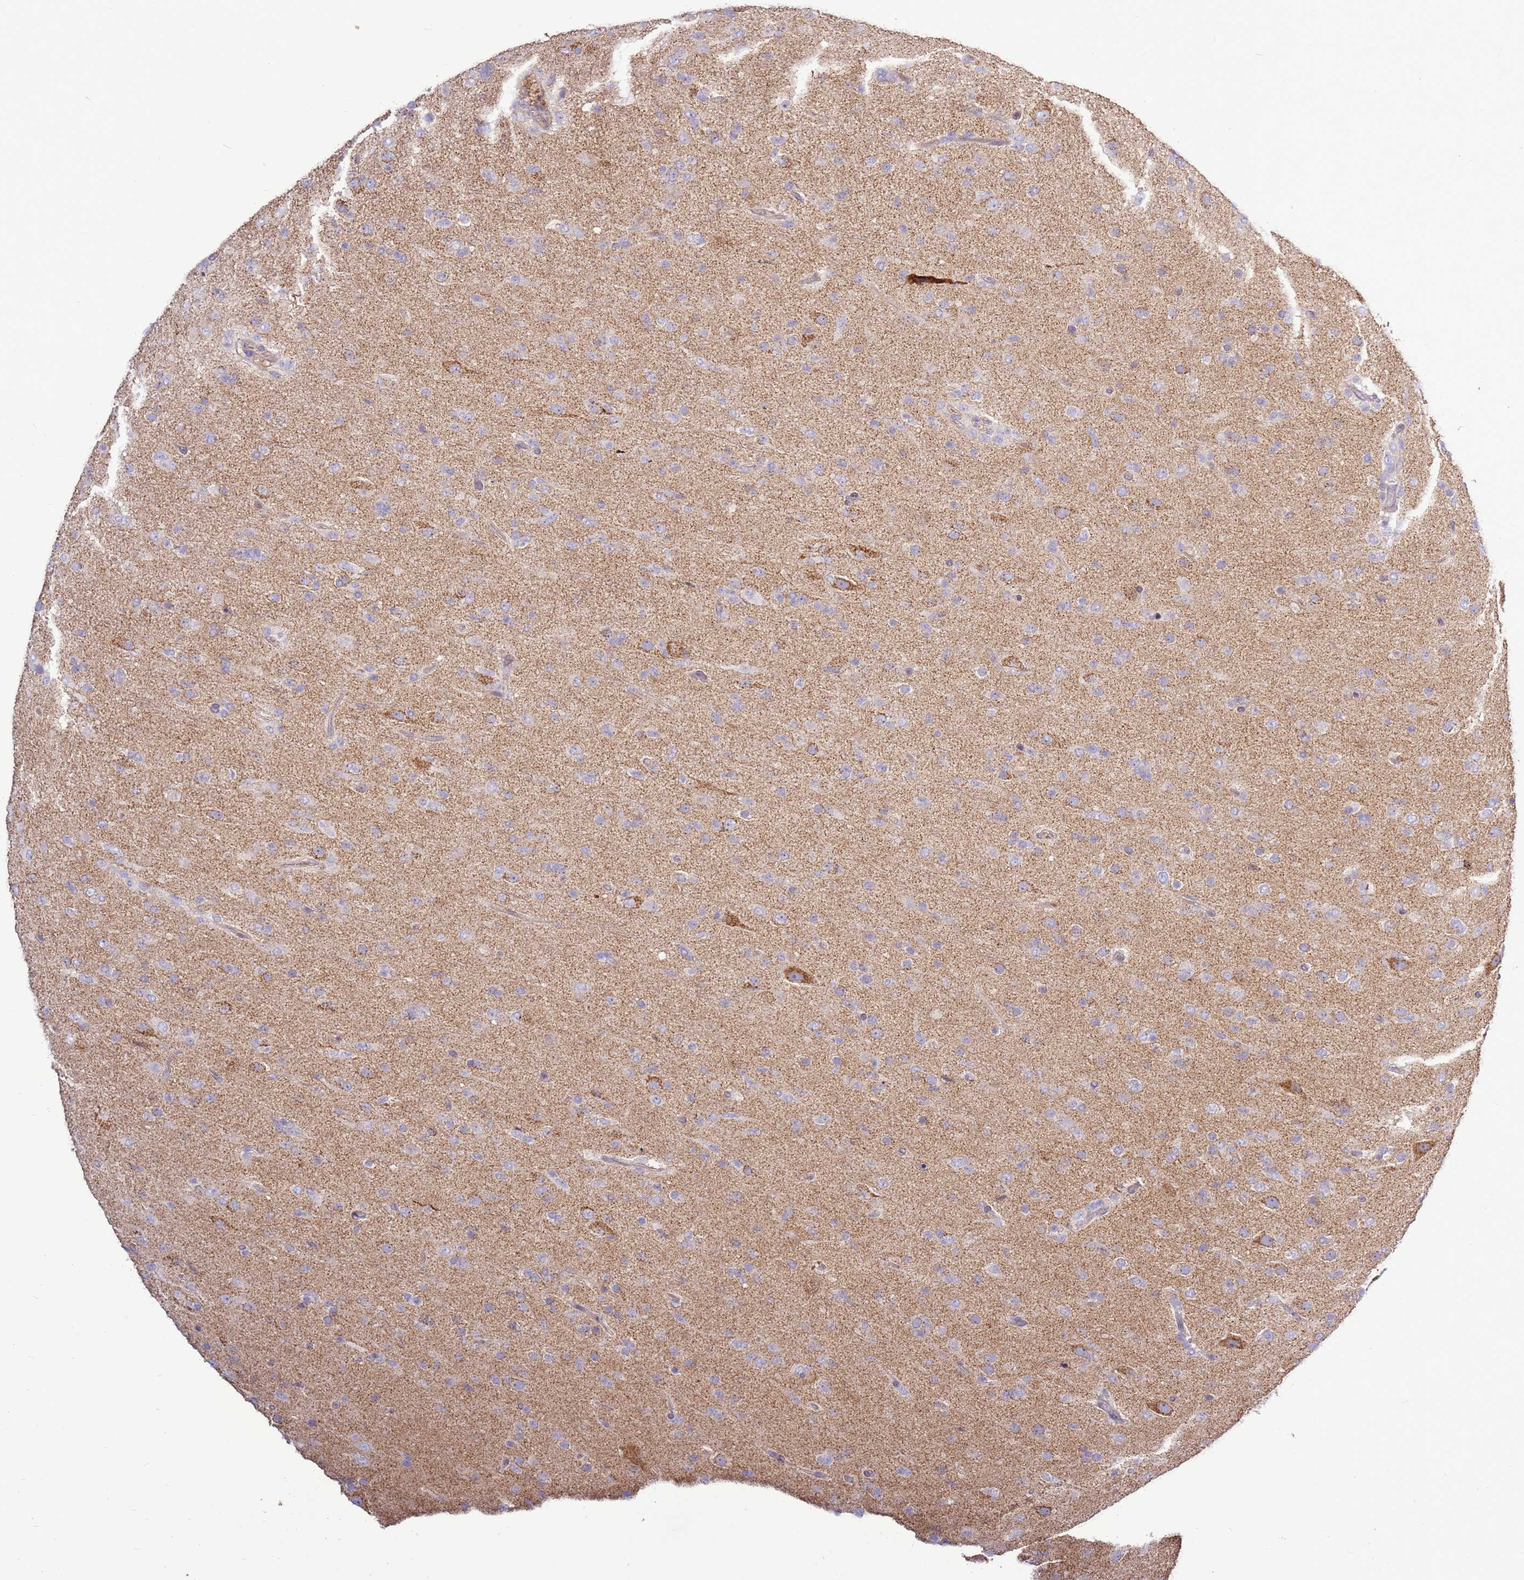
{"staining": {"intensity": "negative", "quantity": "none", "location": "none"}, "tissue": "glioma", "cell_type": "Tumor cells", "image_type": "cancer", "snomed": [{"axis": "morphology", "description": "Glioma, malignant, Low grade"}, {"axis": "topography", "description": "Brain"}], "caption": "Human malignant glioma (low-grade) stained for a protein using immunohistochemistry (IHC) displays no staining in tumor cells.", "gene": "EVA1B", "patient": {"sex": "male", "age": 65}}